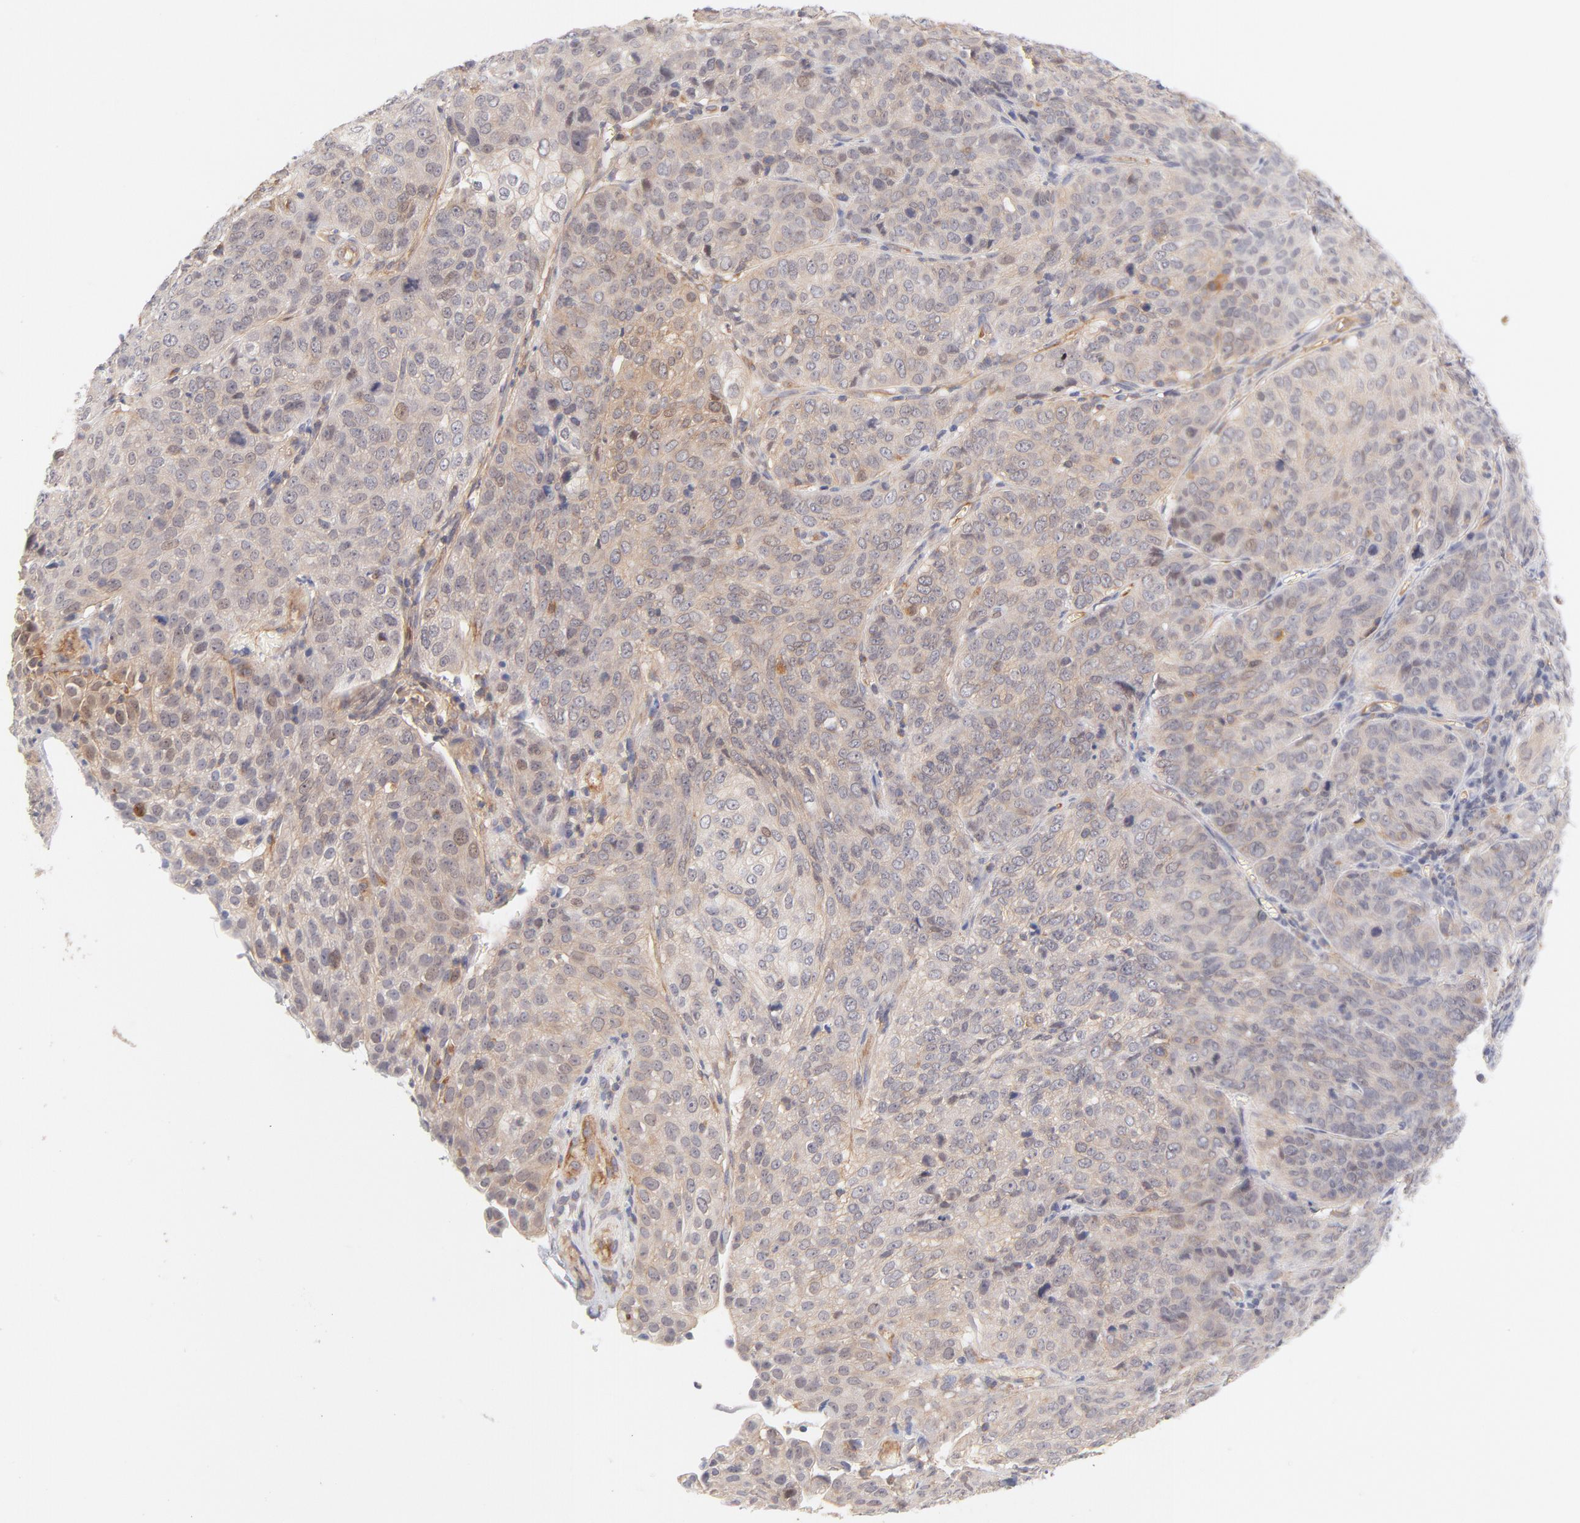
{"staining": {"intensity": "negative", "quantity": "none", "location": "none"}, "tissue": "cervical cancer", "cell_type": "Tumor cells", "image_type": "cancer", "snomed": [{"axis": "morphology", "description": "Squamous cell carcinoma, NOS"}, {"axis": "topography", "description": "Cervix"}], "caption": "A micrograph of cervical squamous cell carcinoma stained for a protein displays no brown staining in tumor cells.", "gene": "LDLRAP1", "patient": {"sex": "female", "age": 38}}